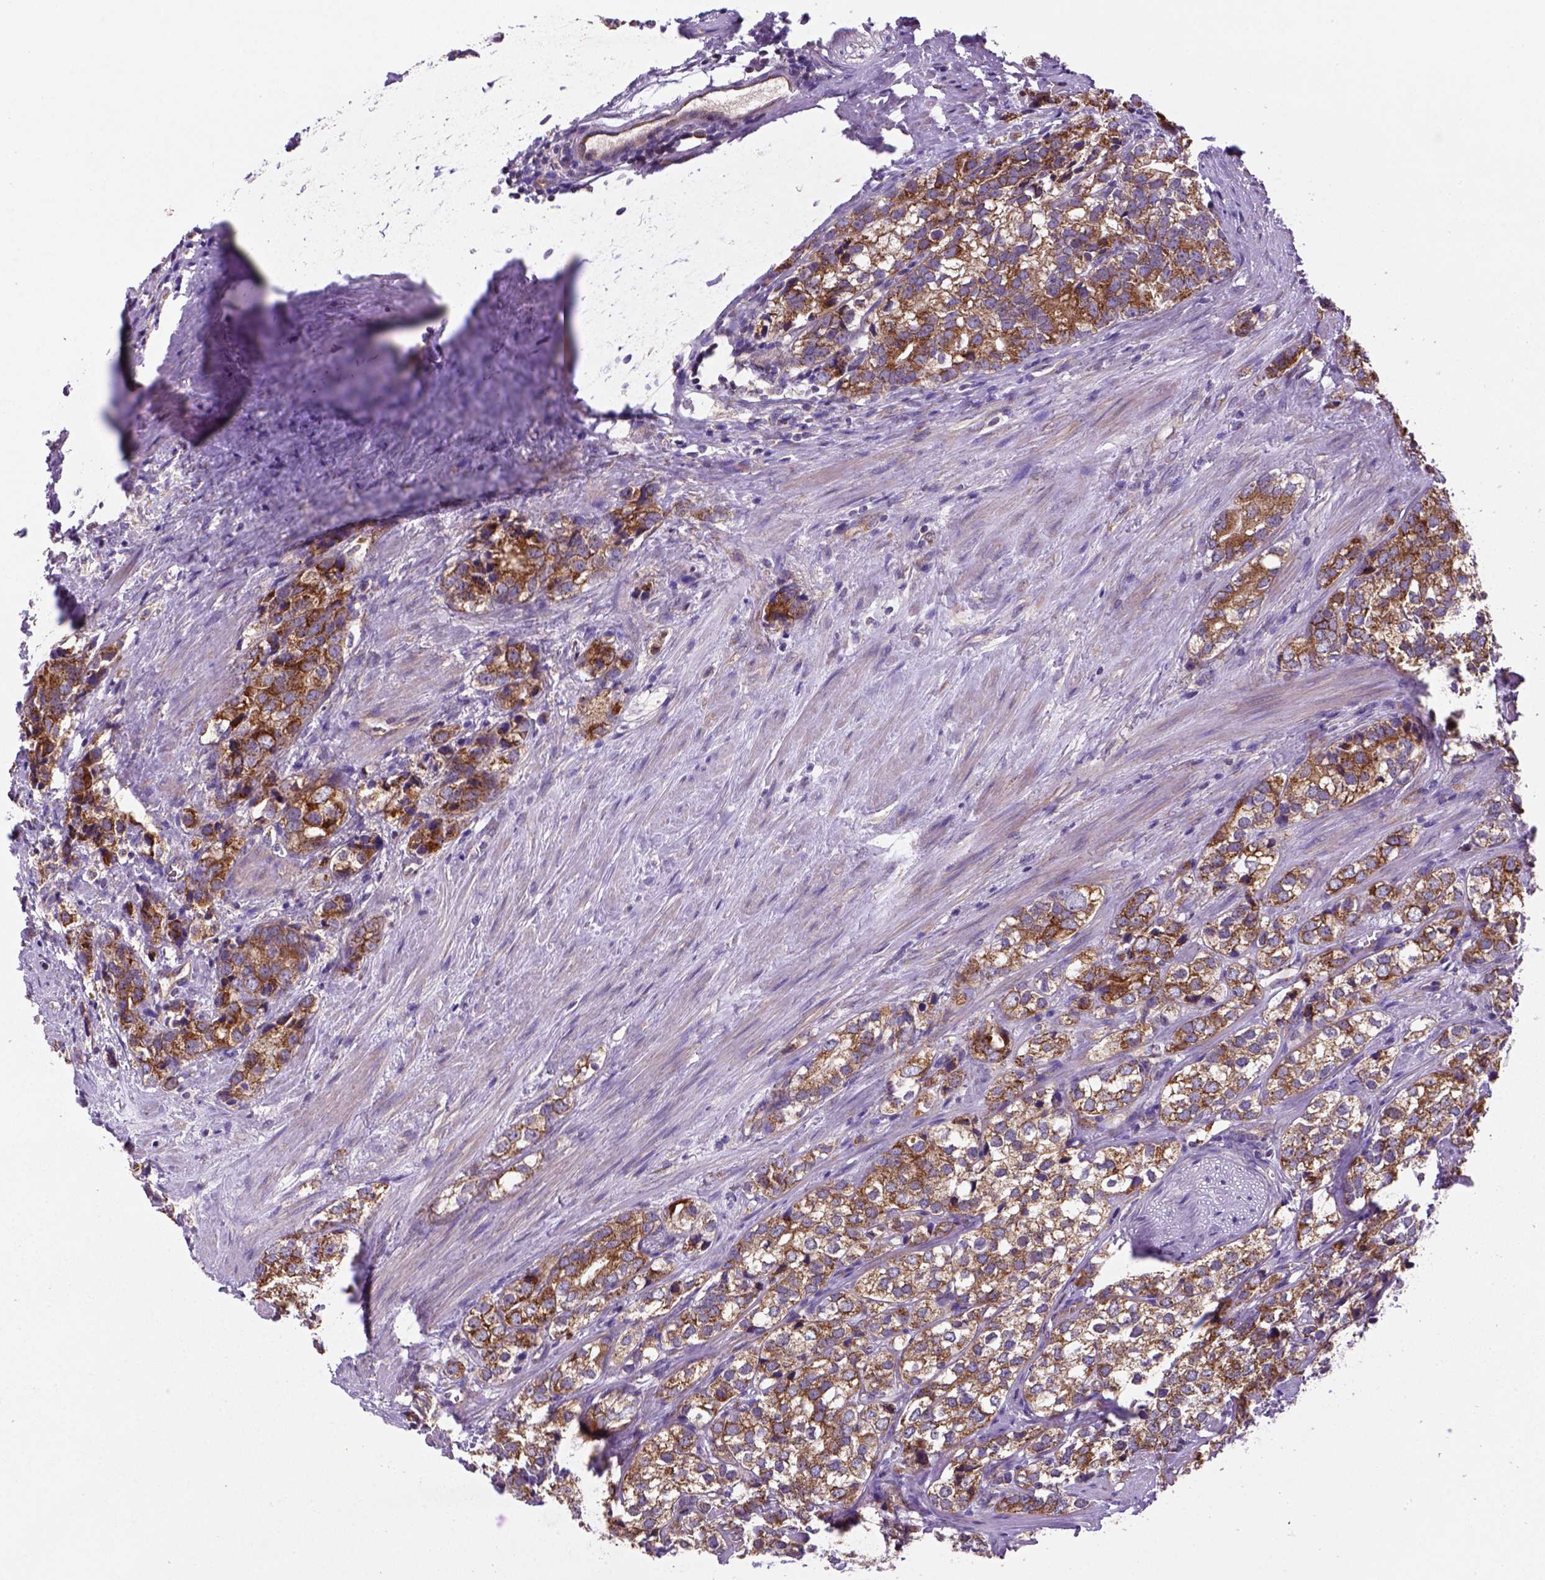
{"staining": {"intensity": "strong", "quantity": "<25%", "location": "cytoplasmic/membranous"}, "tissue": "prostate cancer", "cell_type": "Tumor cells", "image_type": "cancer", "snomed": [{"axis": "morphology", "description": "Adenocarcinoma, NOS"}, {"axis": "topography", "description": "Prostate and seminal vesicle, NOS"}], "caption": "High-magnification brightfield microscopy of prostate cancer stained with DAB (brown) and counterstained with hematoxylin (blue). tumor cells exhibit strong cytoplasmic/membranous positivity is identified in approximately<25% of cells. The protein is shown in brown color, while the nuclei are stained blue.", "gene": "WARS2", "patient": {"sex": "male", "age": 63}}